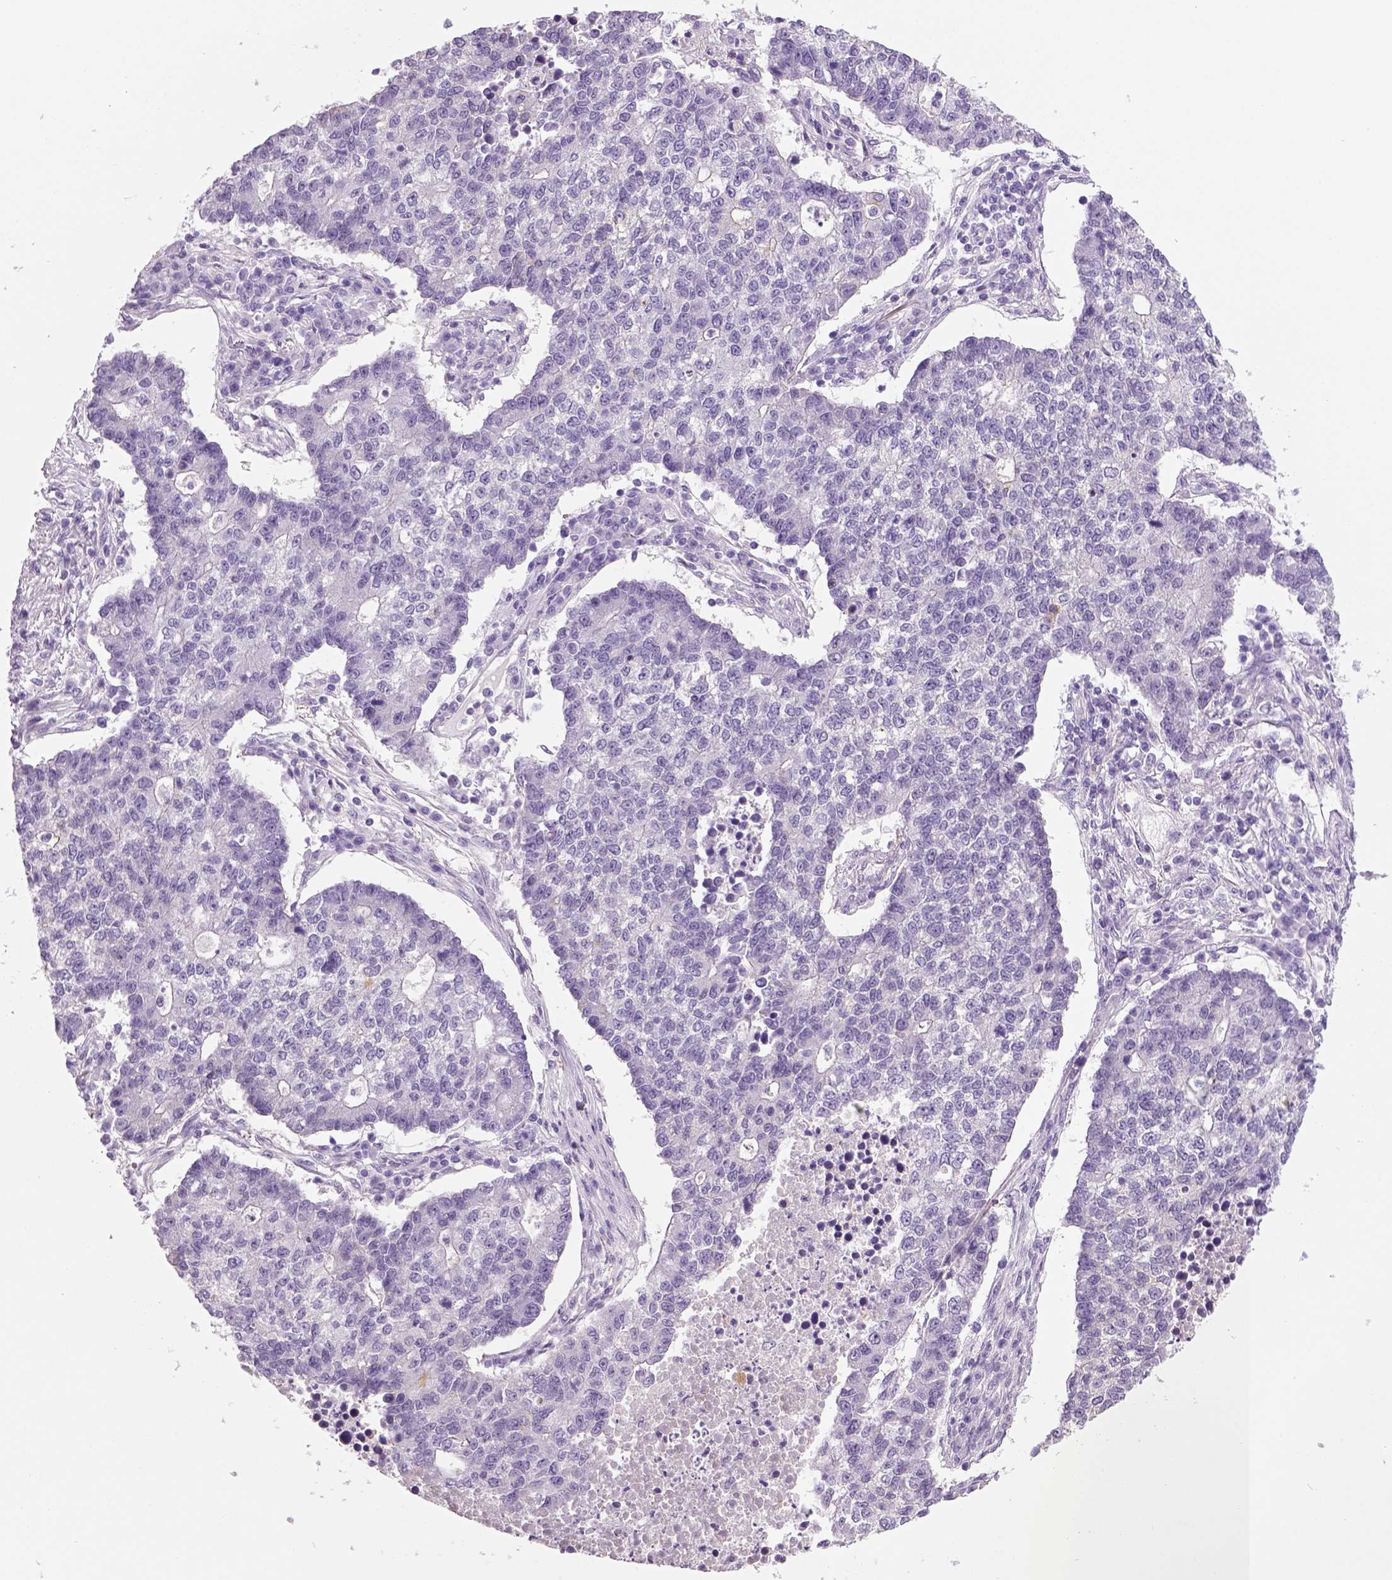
{"staining": {"intensity": "negative", "quantity": "none", "location": "none"}, "tissue": "lung cancer", "cell_type": "Tumor cells", "image_type": "cancer", "snomed": [{"axis": "morphology", "description": "Adenocarcinoma, NOS"}, {"axis": "topography", "description": "Lung"}], "caption": "The histopathology image displays no staining of tumor cells in adenocarcinoma (lung).", "gene": "TSPAN7", "patient": {"sex": "male", "age": 57}}